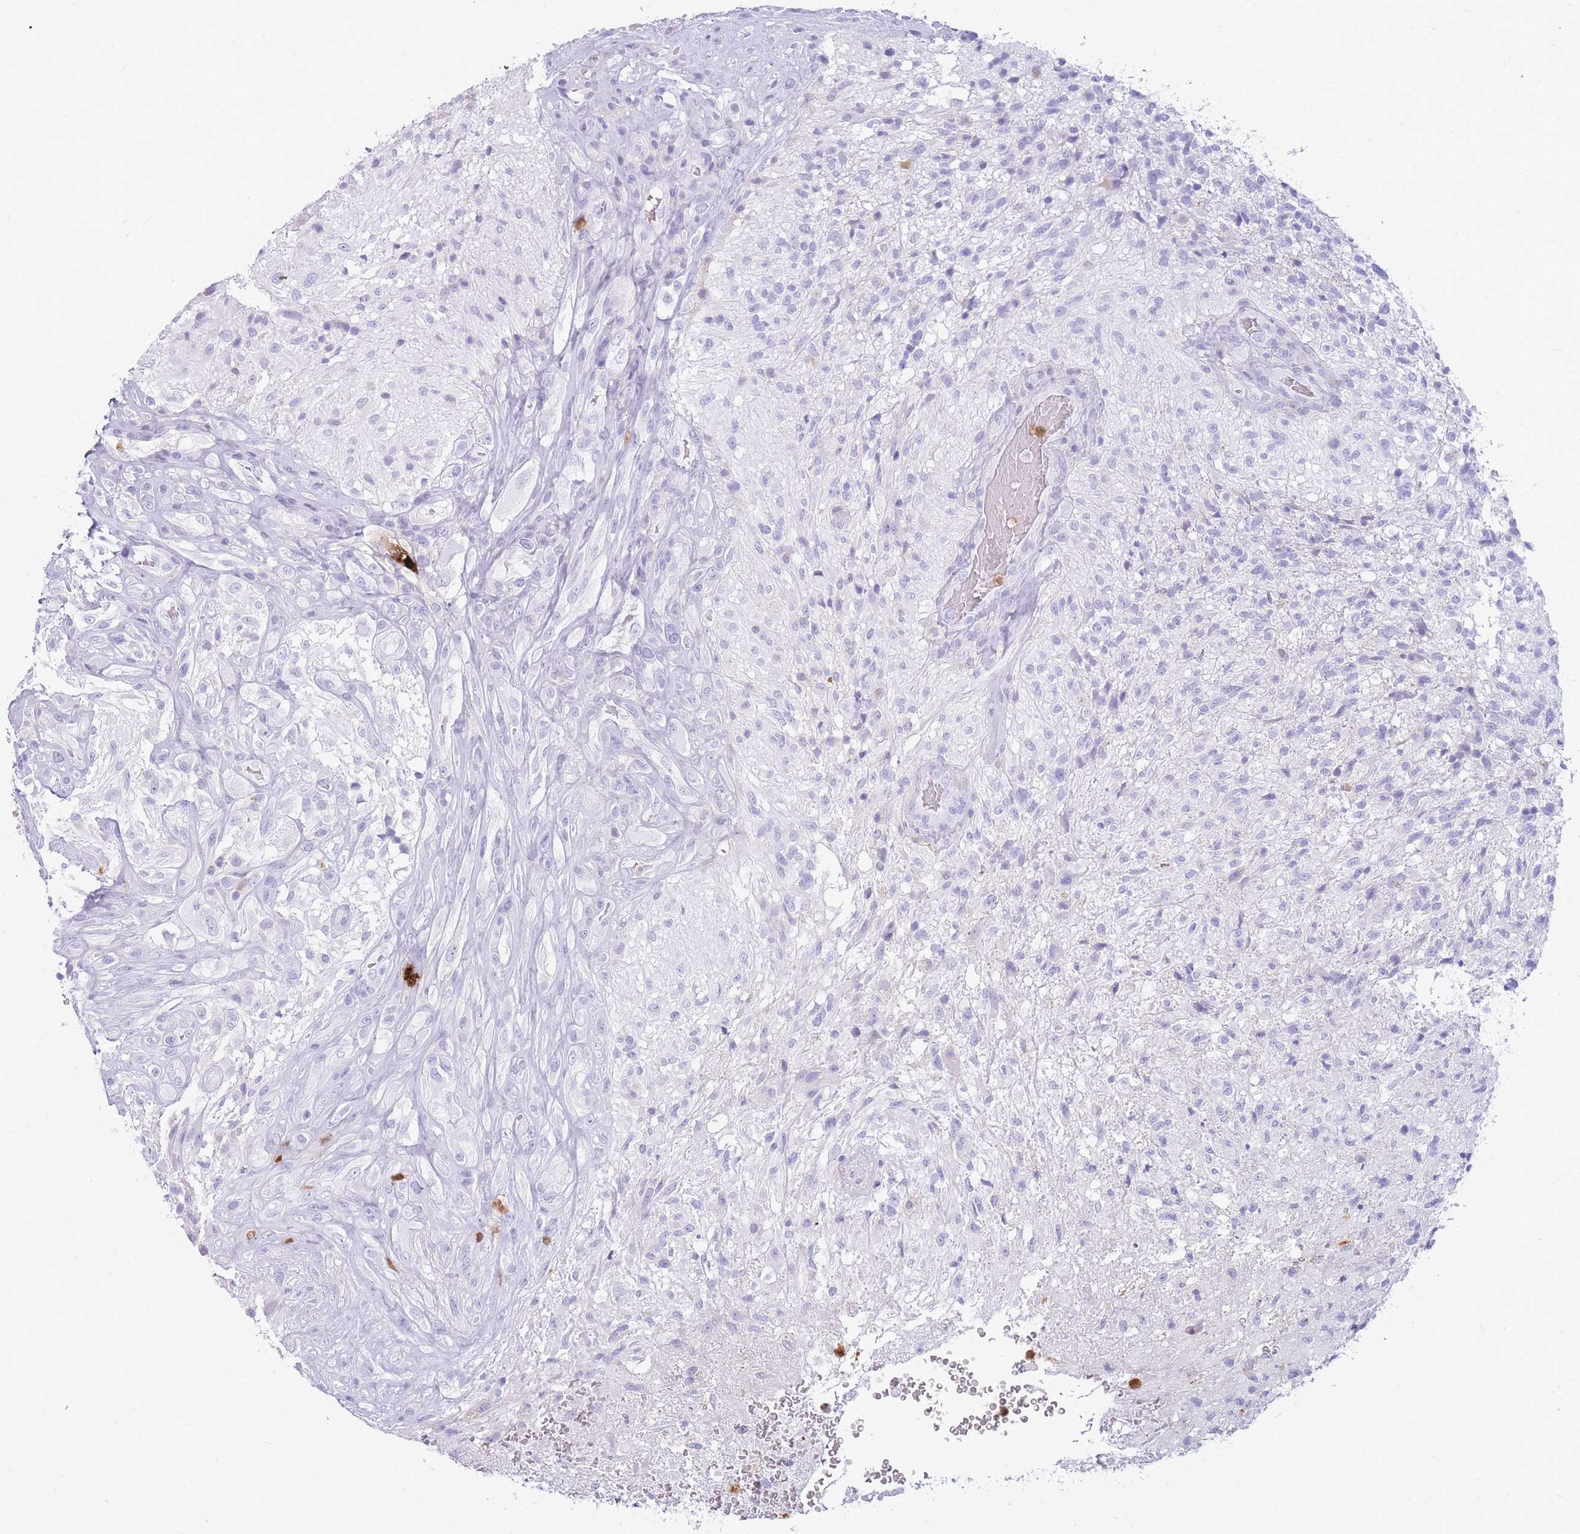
{"staining": {"intensity": "negative", "quantity": "none", "location": "none"}, "tissue": "glioma", "cell_type": "Tumor cells", "image_type": "cancer", "snomed": [{"axis": "morphology", "description": "Glioma, malignant, High grade"}, {"axis": "topography", "description": "Brain"}], "caption": "Immunohistochemical staining of glioma shows no significant expression in tumor cells.", "gene": "TPSAB1", "patient": {"sex": "male", "age": 56}}